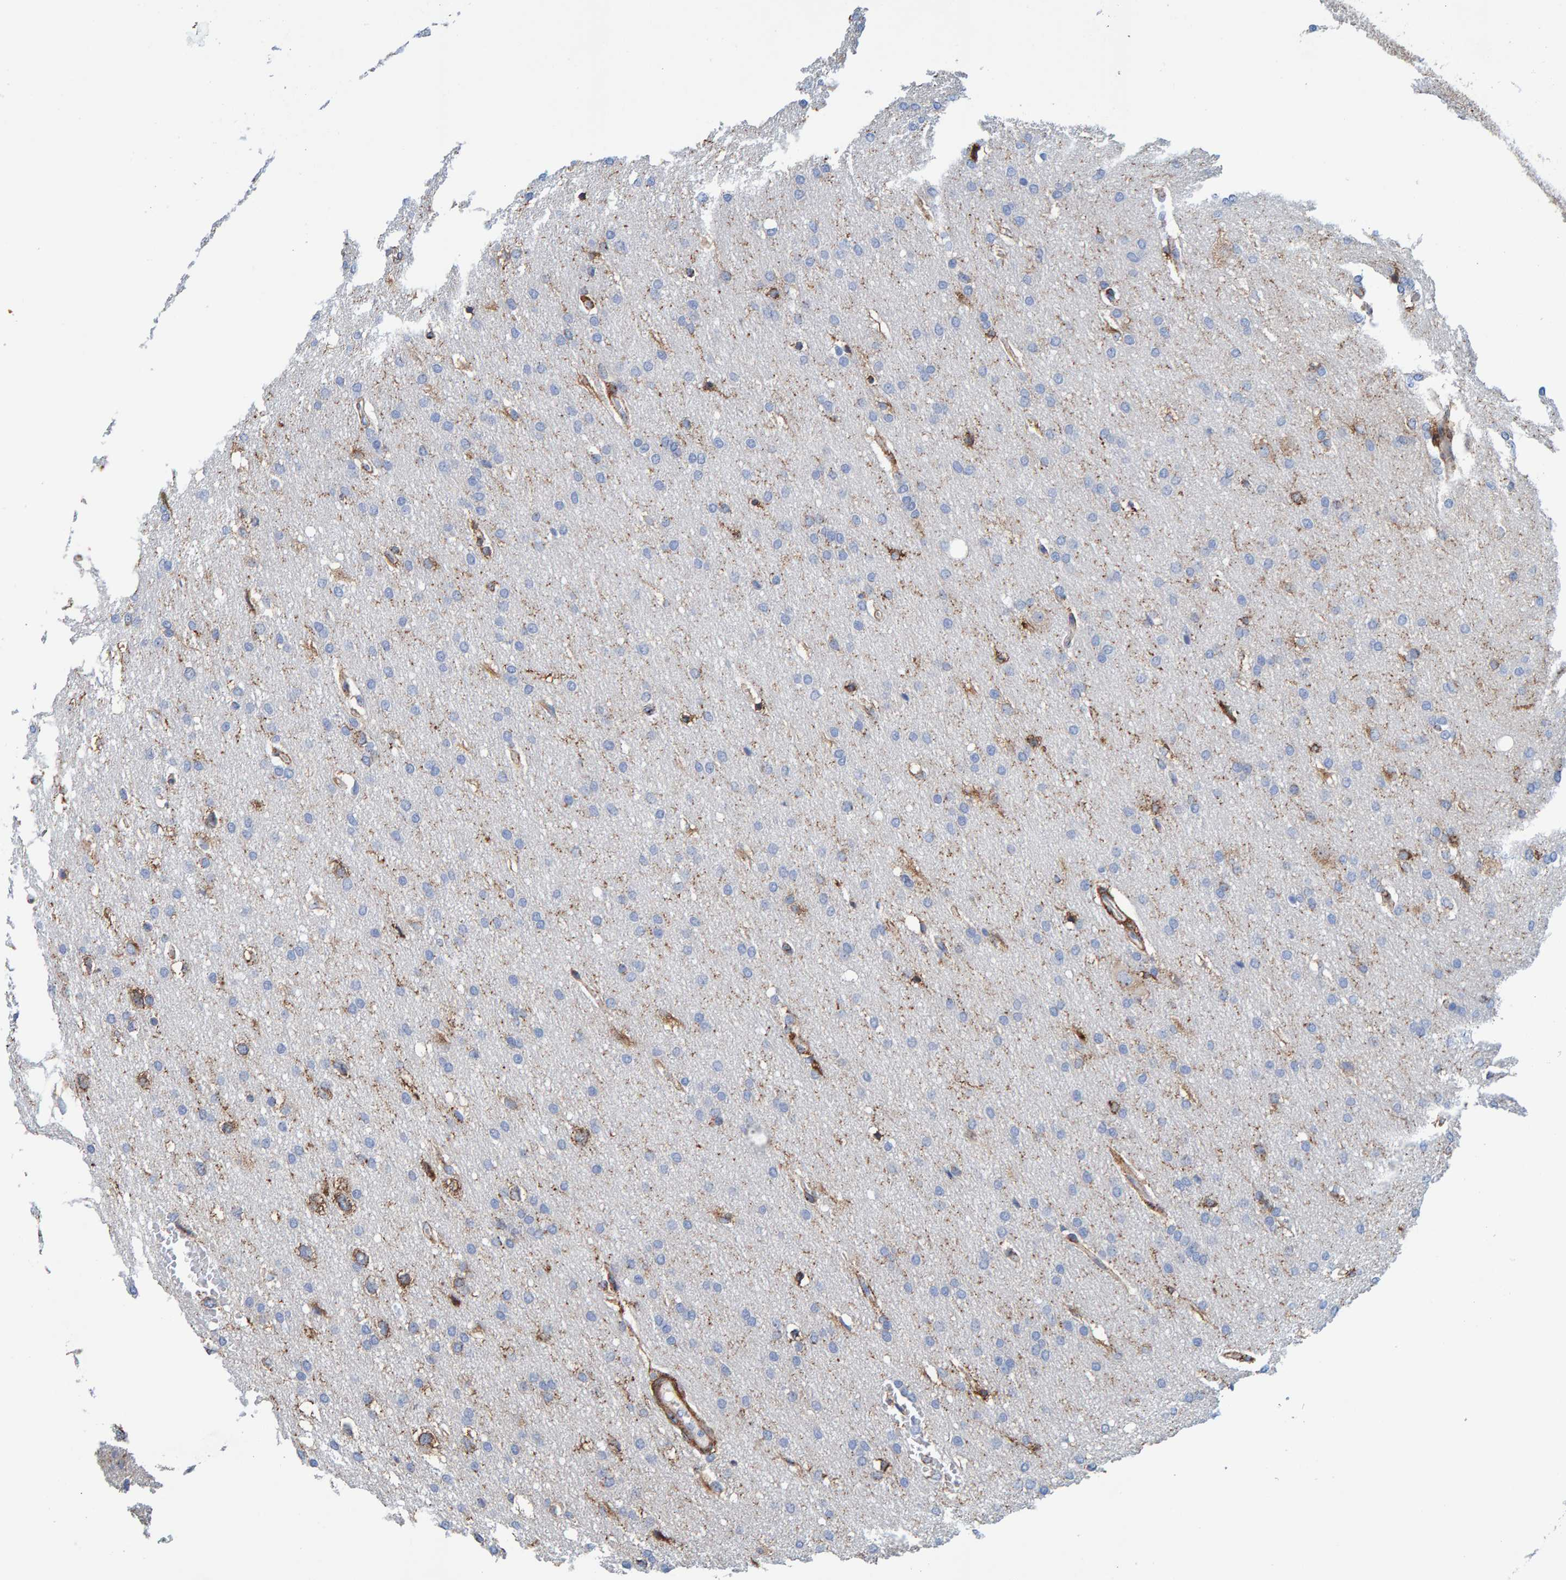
{"staining": {"intensity": "negative", "quantity": "none", "location": "none"}, "tissue": "glioma", "cell_type": "Tumor cells", "image_type": "cancer", "snomed": [{"axis": "morphology", "description": "Glioma, malignant, Low grade"}, {"axis": "topography", "description": "Brain"}], "caption": "A histopathology image of human malignant glioma (low-grade) is negative for staining in tumor cells.", "gene": "LRP1", "patient": {"sex": "female", "age": 37}}